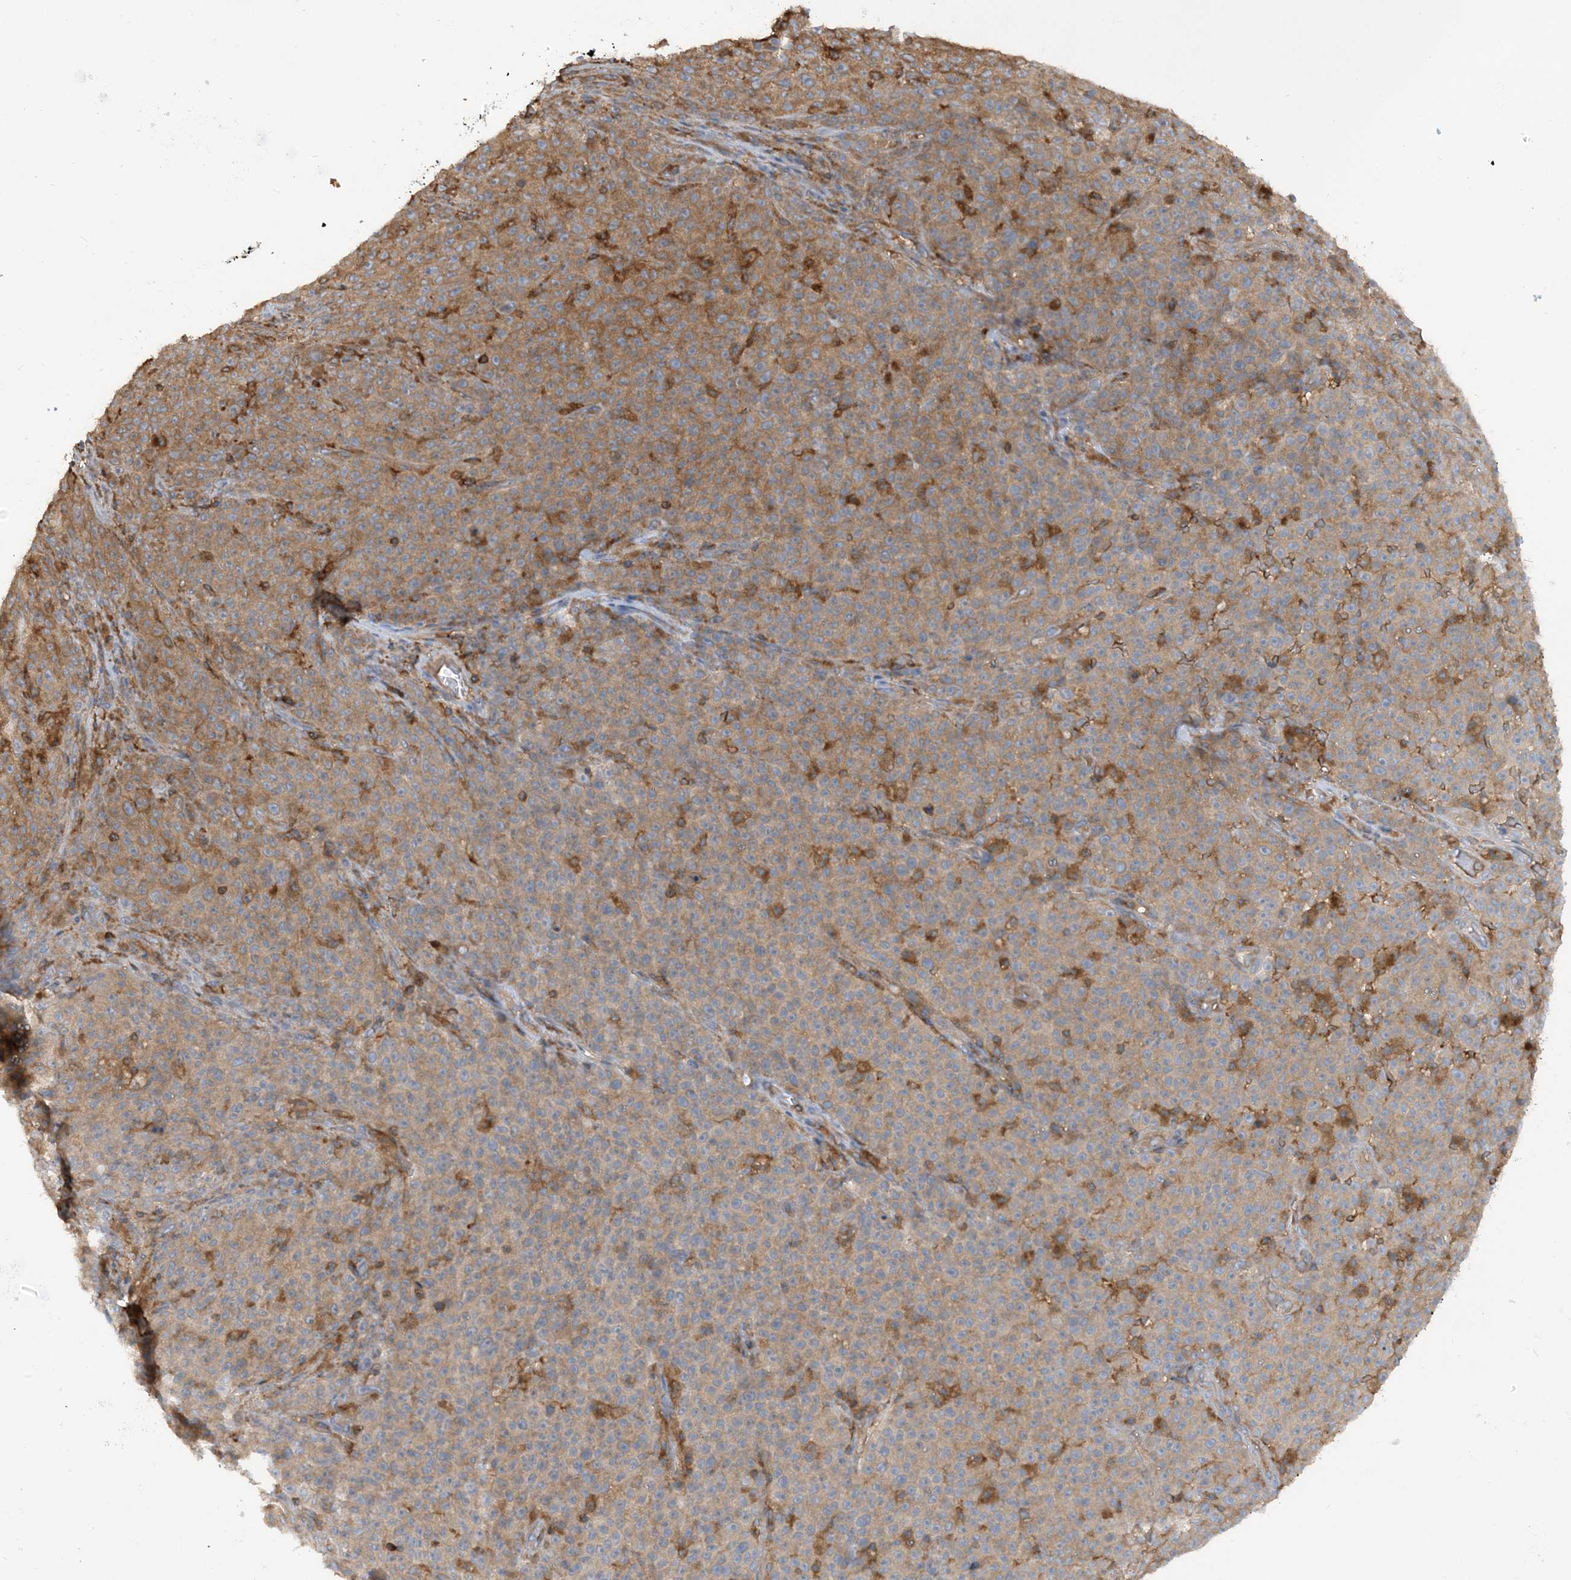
{"staining": {"intensity": "moderate", "quantity": ">75%", "location": "cytoplasmic/membranous"}, "tissue": "melanoma", "cell_type": "Tumor cells", "image_type": "cancer", "snomed": [{"axis": "morphology", "description": "Malignant melanoma, NOS"}, {"axis": "topography", "description": "Skin"}], "caption": "A brown stain highlights moderate cytoplasmic/membranous expression of a protein in melanoma tumor cells.", "gene": "SFMBT2", "patient": {"sex": "female", "age": 82}}